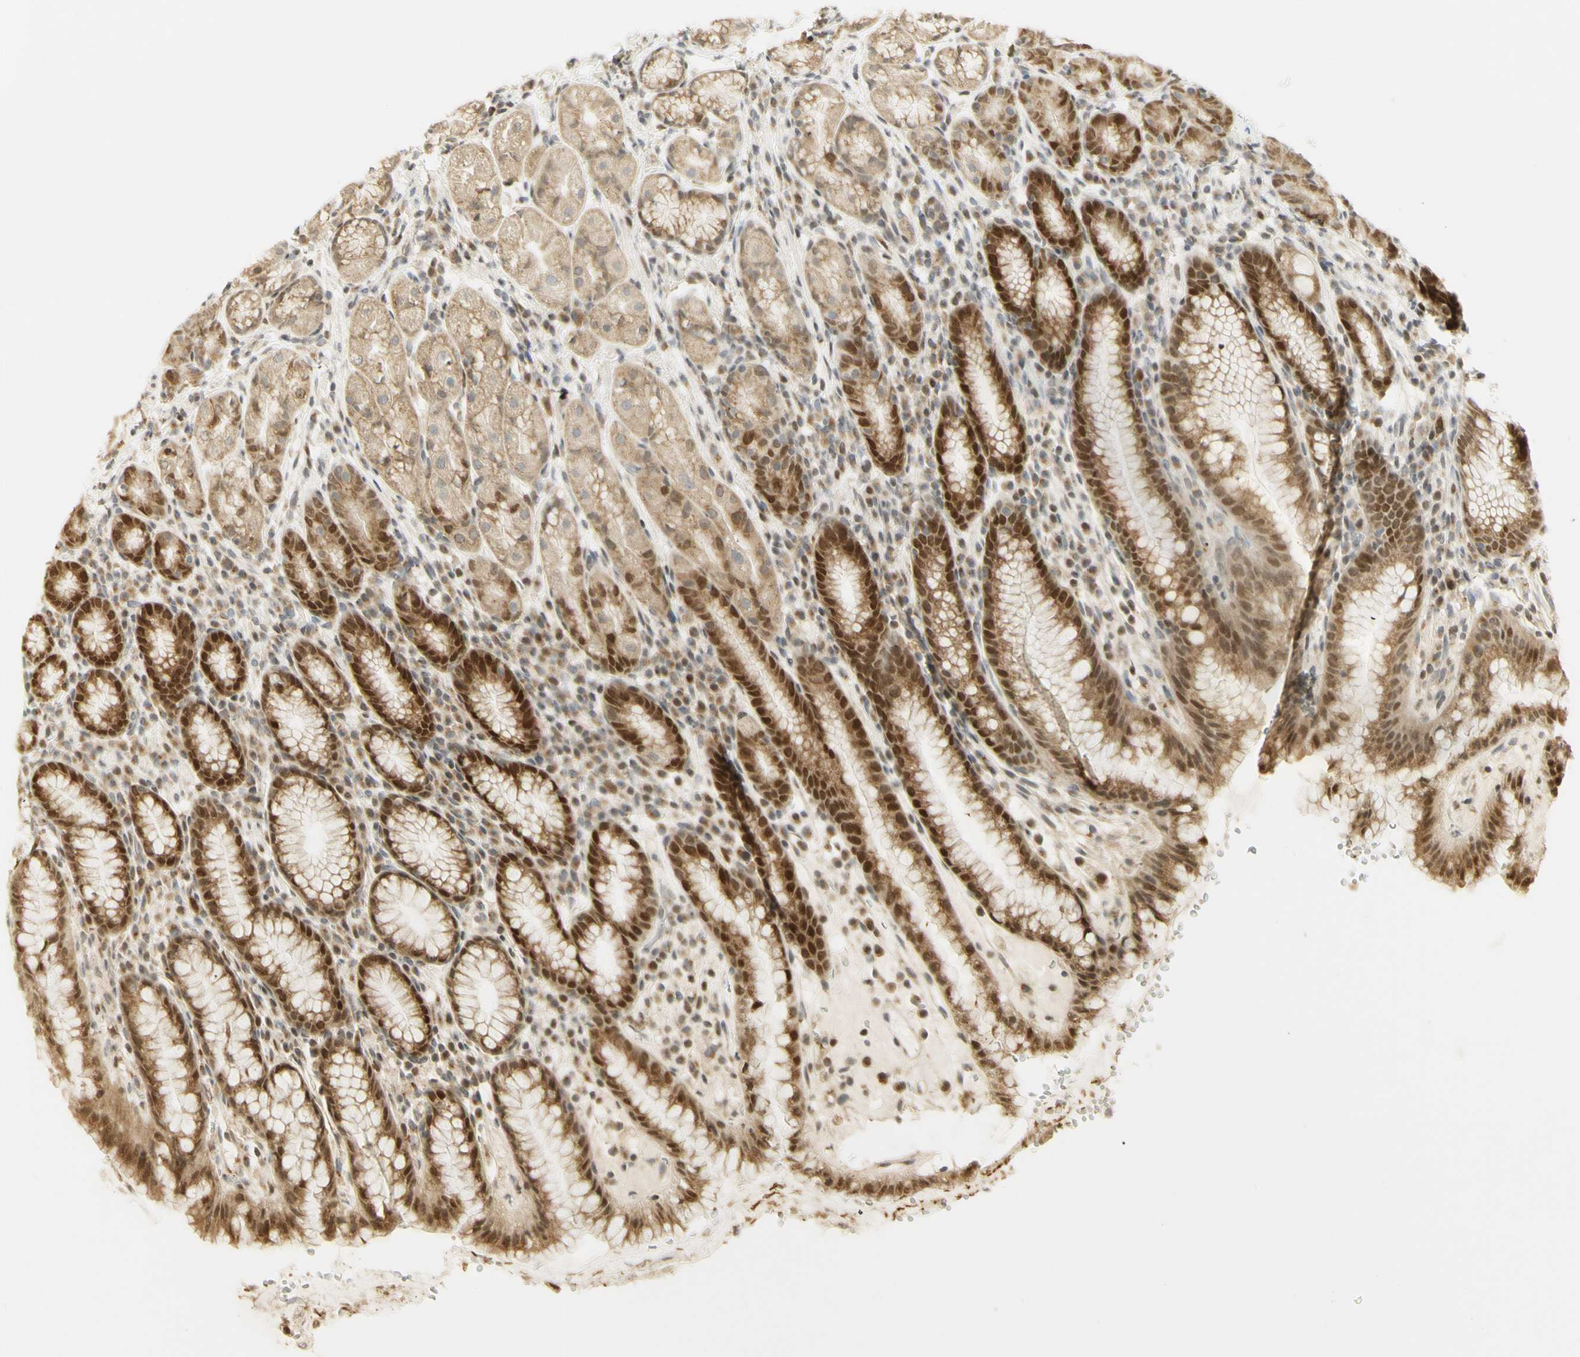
{"staining": {"intensity": "moderate", "quantity": ">75%", "location": "cytoplasmic/membranous,nuclear"}, "tissue": "stomach", "cell_type": "Glandular cells", "image_type": "normal", "snomed": [{"axis": "morphology", "description": "Normal tissue, NOS"}, {"axis": "topography", "description": "Stomach, lower"}], "caption": "Immunohistochemical staining of normal human stomach displays >75% levels of moderate cytoplasmic/membranous,nuclear protein positivity in approximately >75% of glandular cells.", "gene": "KIF11", "patient": {"sex": "male", "age": 52}}